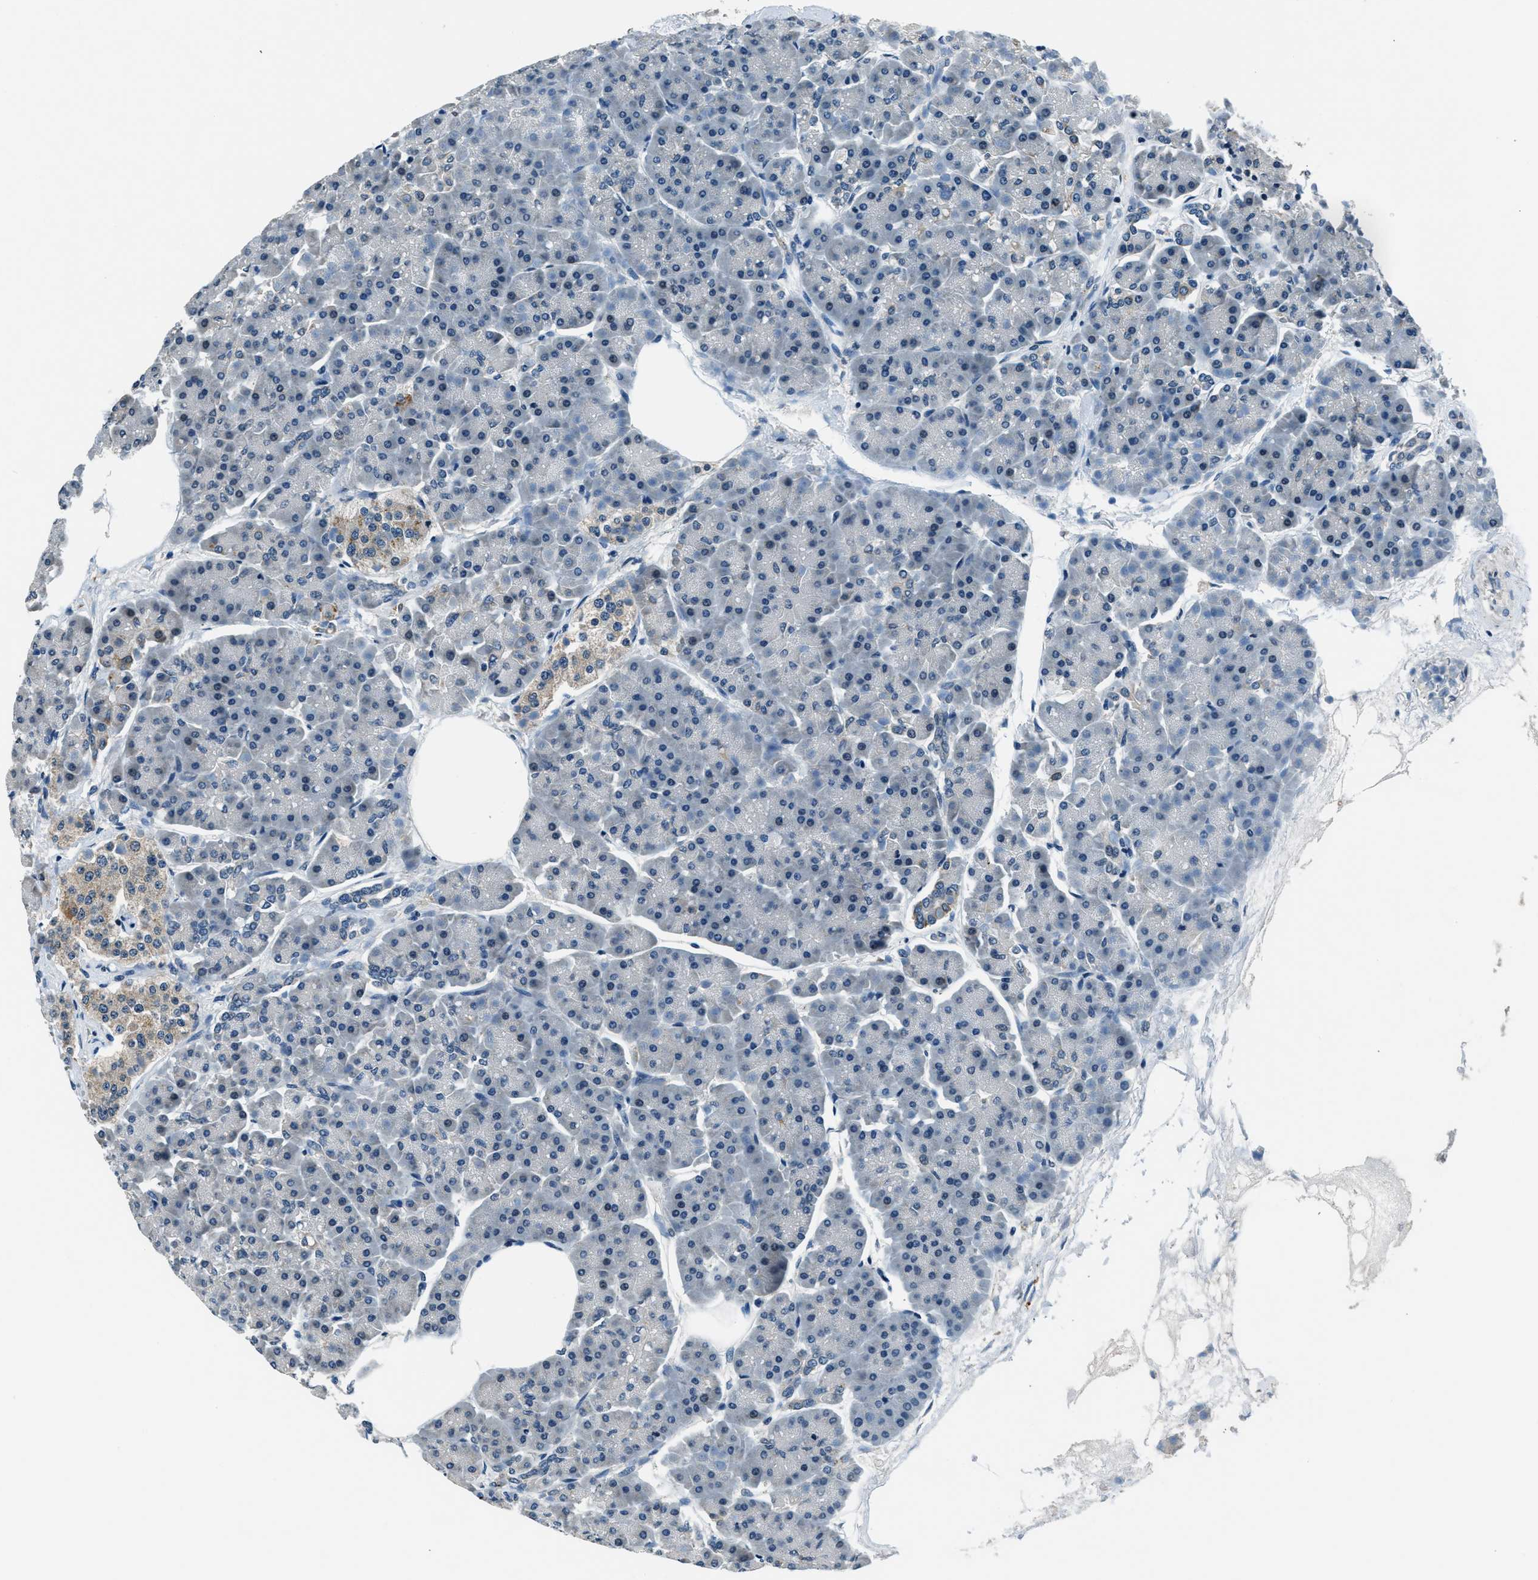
{"staining": {"intensity": "negative", "quantity": "none", "location": "none"}, "tissue": "pancreas", "cell_type": "Exocrine glandular cells", "image_type": "normal", "snomed": [{"axis": "morphology", "description": "Normal tissue, NOS"}, {"axis": "topography", "description": "Pancreas"}], "caption": "DAB (3,3'-diaminobenzidine) immunohistochemical staining of benign human pancreas demonstrates no significant expression in exocrine glandular cells. (DAB (3,3'-diaminobenzidine) IHC, high magnification).", "gene": "NME8", "patient": {"sex": "female", "age": 70}}